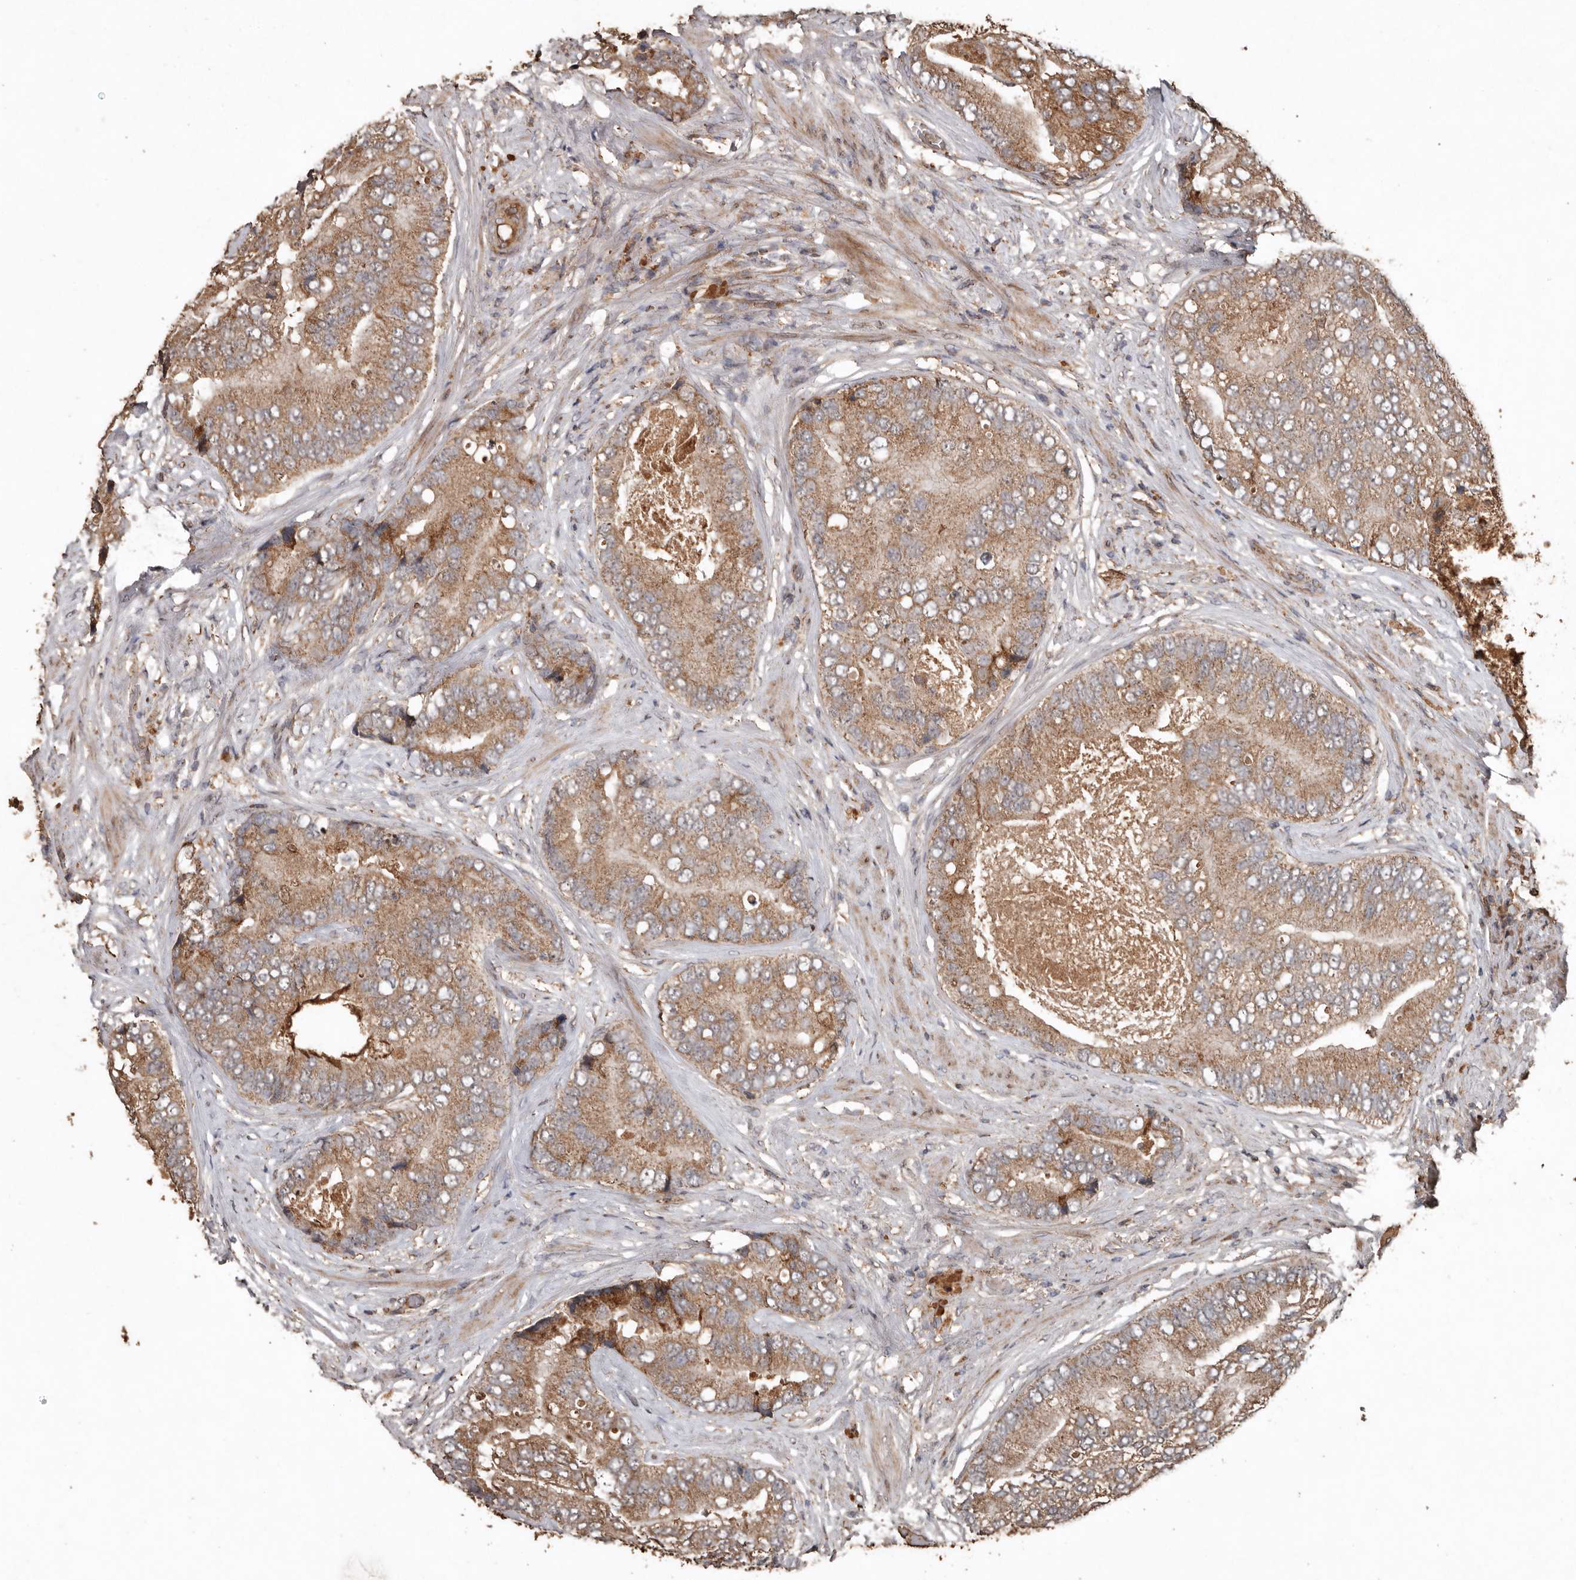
{"staining": {"intensity": "moderate", "quantity": ">75%", "location": "cytoplasmic/membranous"}, "tissue": "prostate cancer", "cell_type": "Tumor cells", "image_type": "cancer", "snomed": [{"axis": "morphology", "description": "Adenocarcinoma, High grade"}, {"axis": "topography", "description": "Prostate"}], "caption": "Adenocarcinoma (high-grade) (prostate) stained for a protein reveals moderate cytoplasmic/membranous positivity in tumor cells. (brown staining indicates protein expression, while blue staining denotes nuclei).", "gene": "RANBP17", "patient": {"sex": "male", "age": 70}}